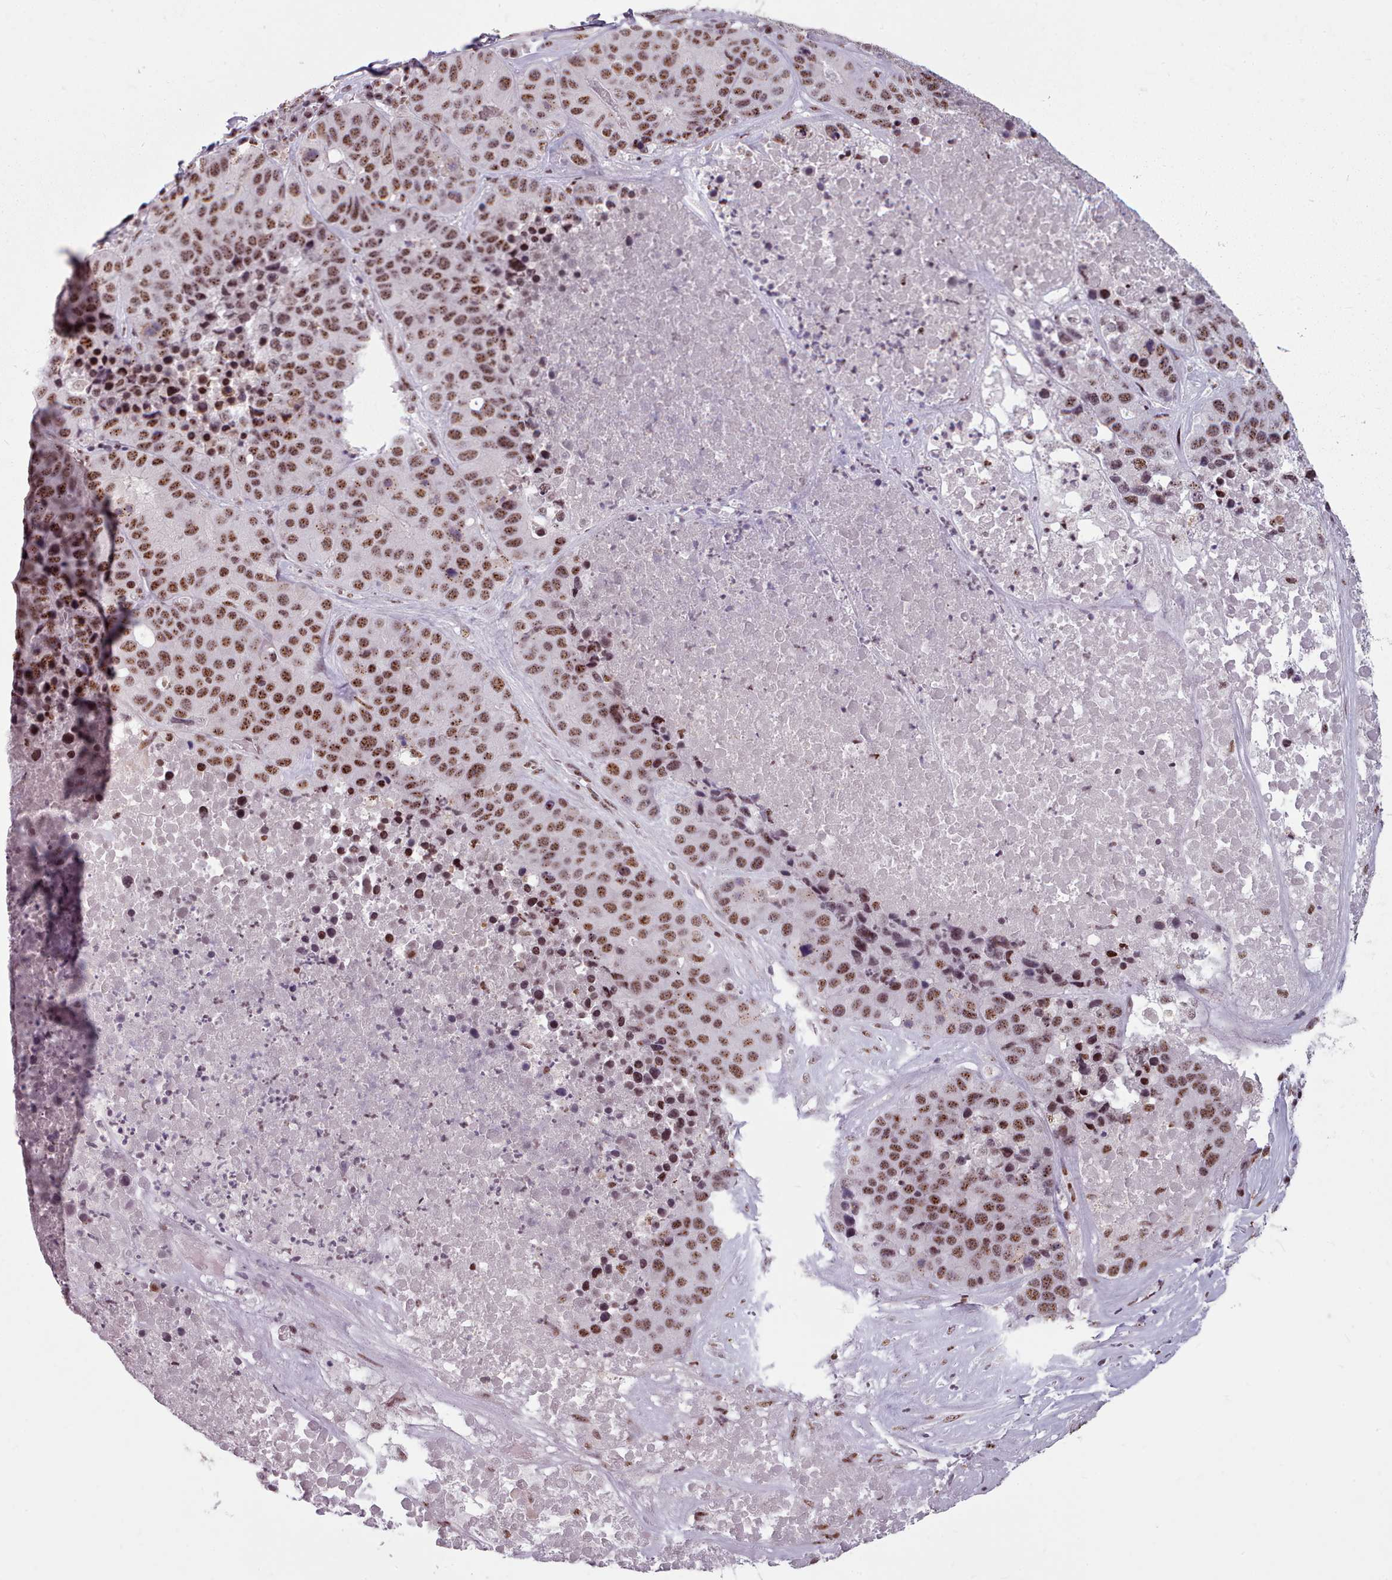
{"staining": {"intensity": "moderate", "quantity": ">75%", "location": "nuclear"}, "tissue": "stomach cancer", "cell_type": "Tumor cells", "image_type": "cancer", "snomed": [{"axis": "morphology", "description": "Adenocarcinoma, NOS"}, {"axis": "topography", "description": "Stomach"}], "caption": "There is medium levels of moderate nuclear staining in tumor cells of stomach cancer, as demonstrated by immunohistochemical staining (brown color).", "gene": "SRRM1", "patient": {"sex": "male", "age": 71}}